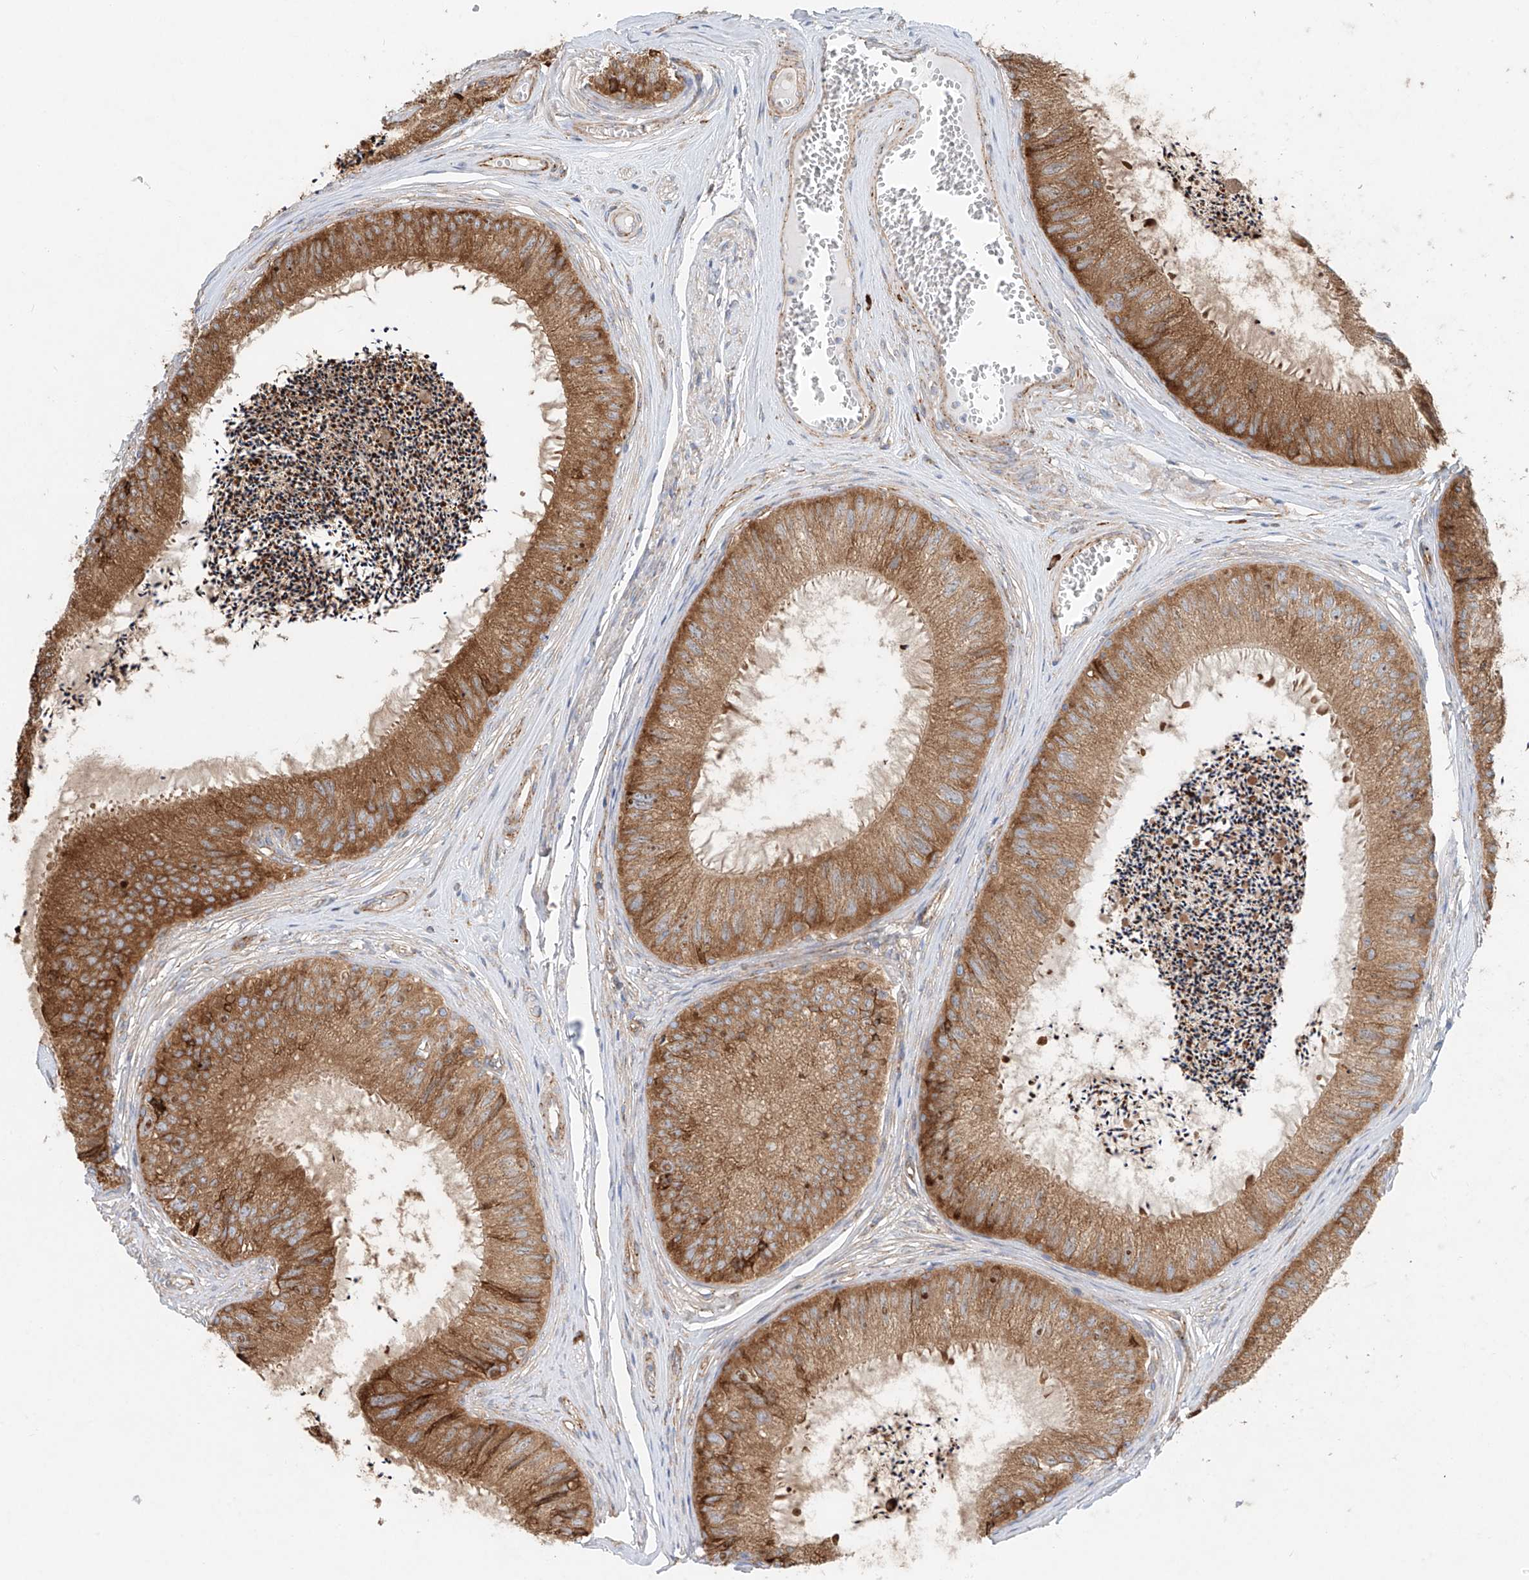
{"staining": {"intensity": "moderate", "quantity": ">75%", "location": "cytoplasmic/membranous"}, "tissue": "epididymis", "cell_type": "Glandular cells", "image_type": "normal", "snomed": [{"axis": "morphology", "description": "Normal tissue, NOS"}, {"axis": "topography", "description": "Epididymis"}], "caption": "Protein expression analysis of unremarkable human epididymis reveals moderate cytoplasmic/membranous staining in about >75% of glandular cells.", "gene": "EIPR1", "patient": {"sex": "male", "age": 79}}